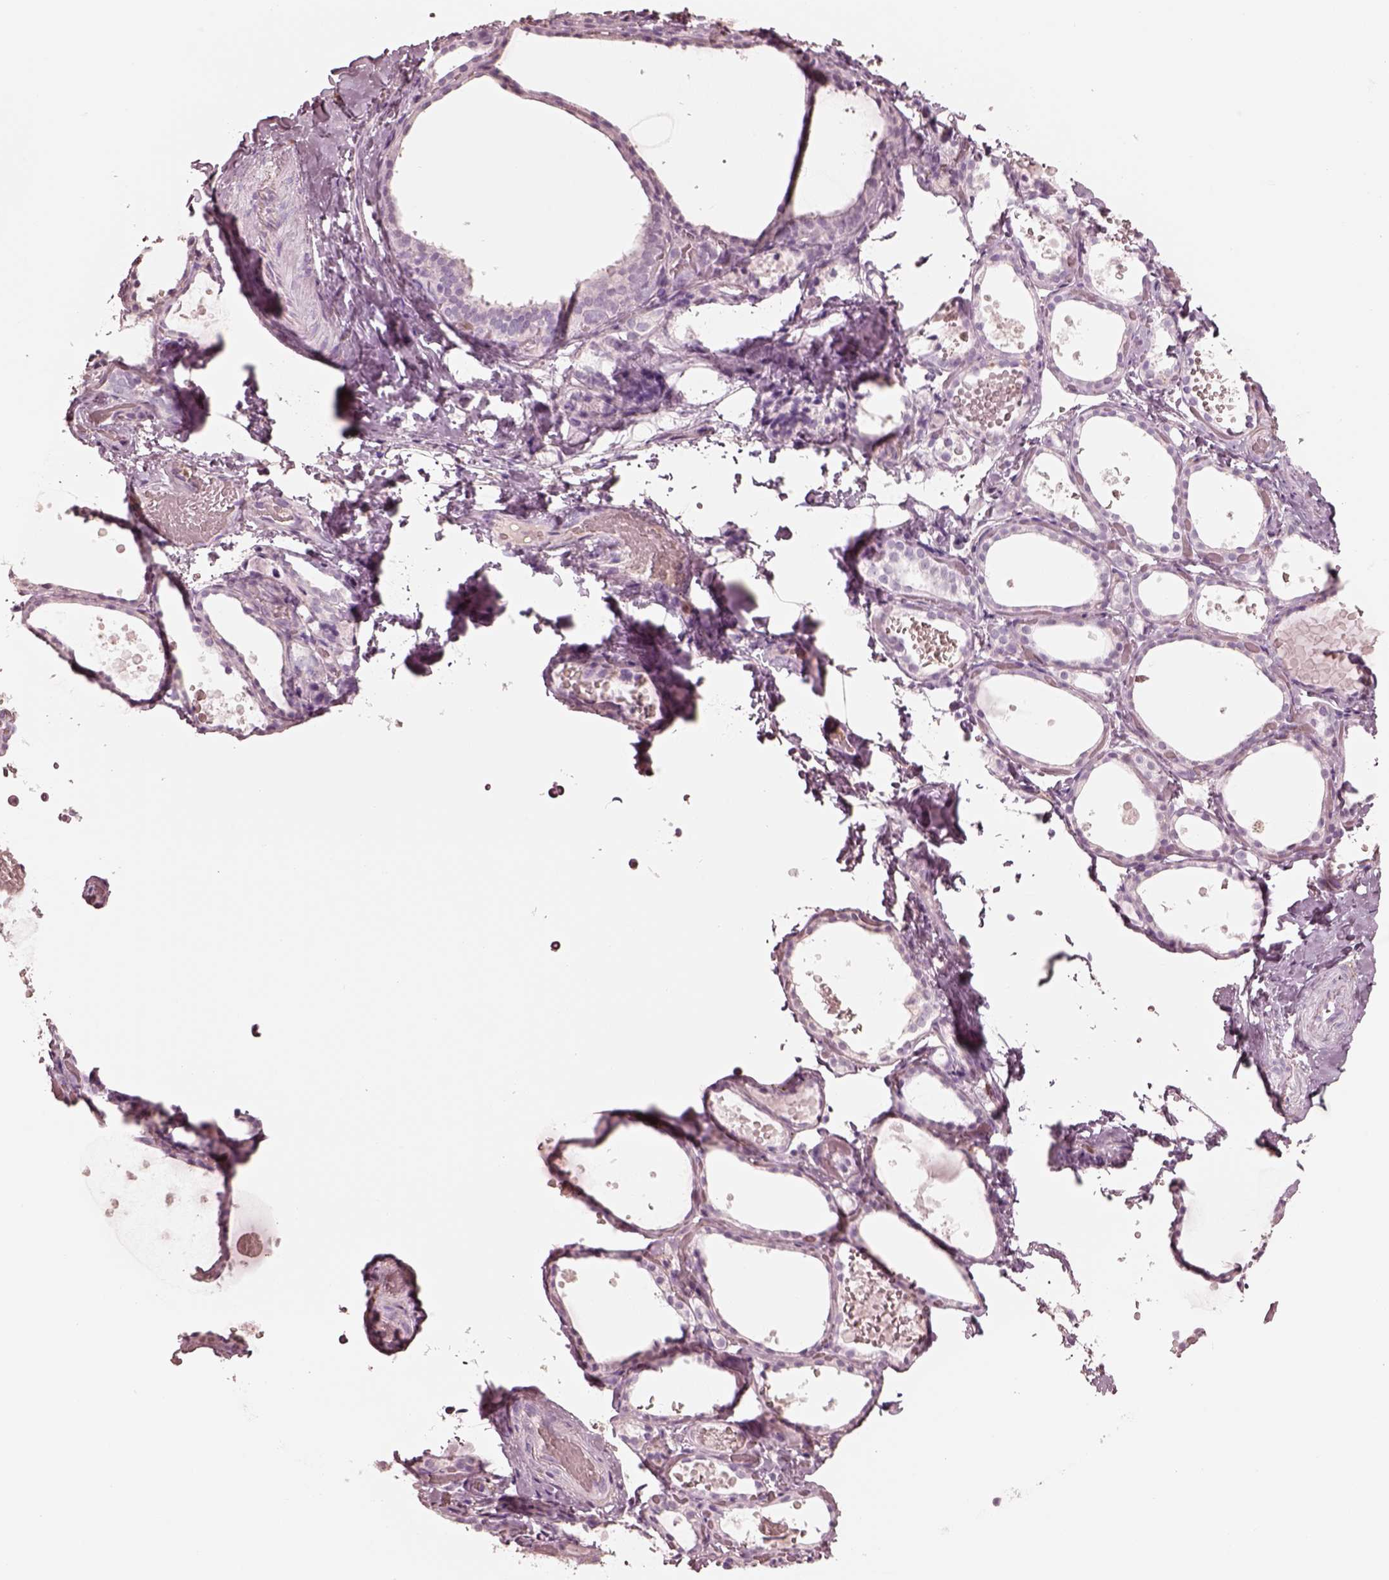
{"staining": {"intensity": "negative", "quantity": "none", "location": "none"}, "tissue": "thyroid gland", "cell_type": "Glandular cells", "image_type": "normal", "snomed": [{"axis": "morphology", "description": "Normal tissue, NOS"}, {"axis": "topography", "description": "Thyroid gland"}], "caption": "This photomicrograph is of unremarkable thyroid gland stained with IHC to label a protein in brown with the nuclei are counter-stained blue. There is no positivity in glandular cells.", "gene": "GPRIN1", "patient": {"sex": "female", "age": 56}}